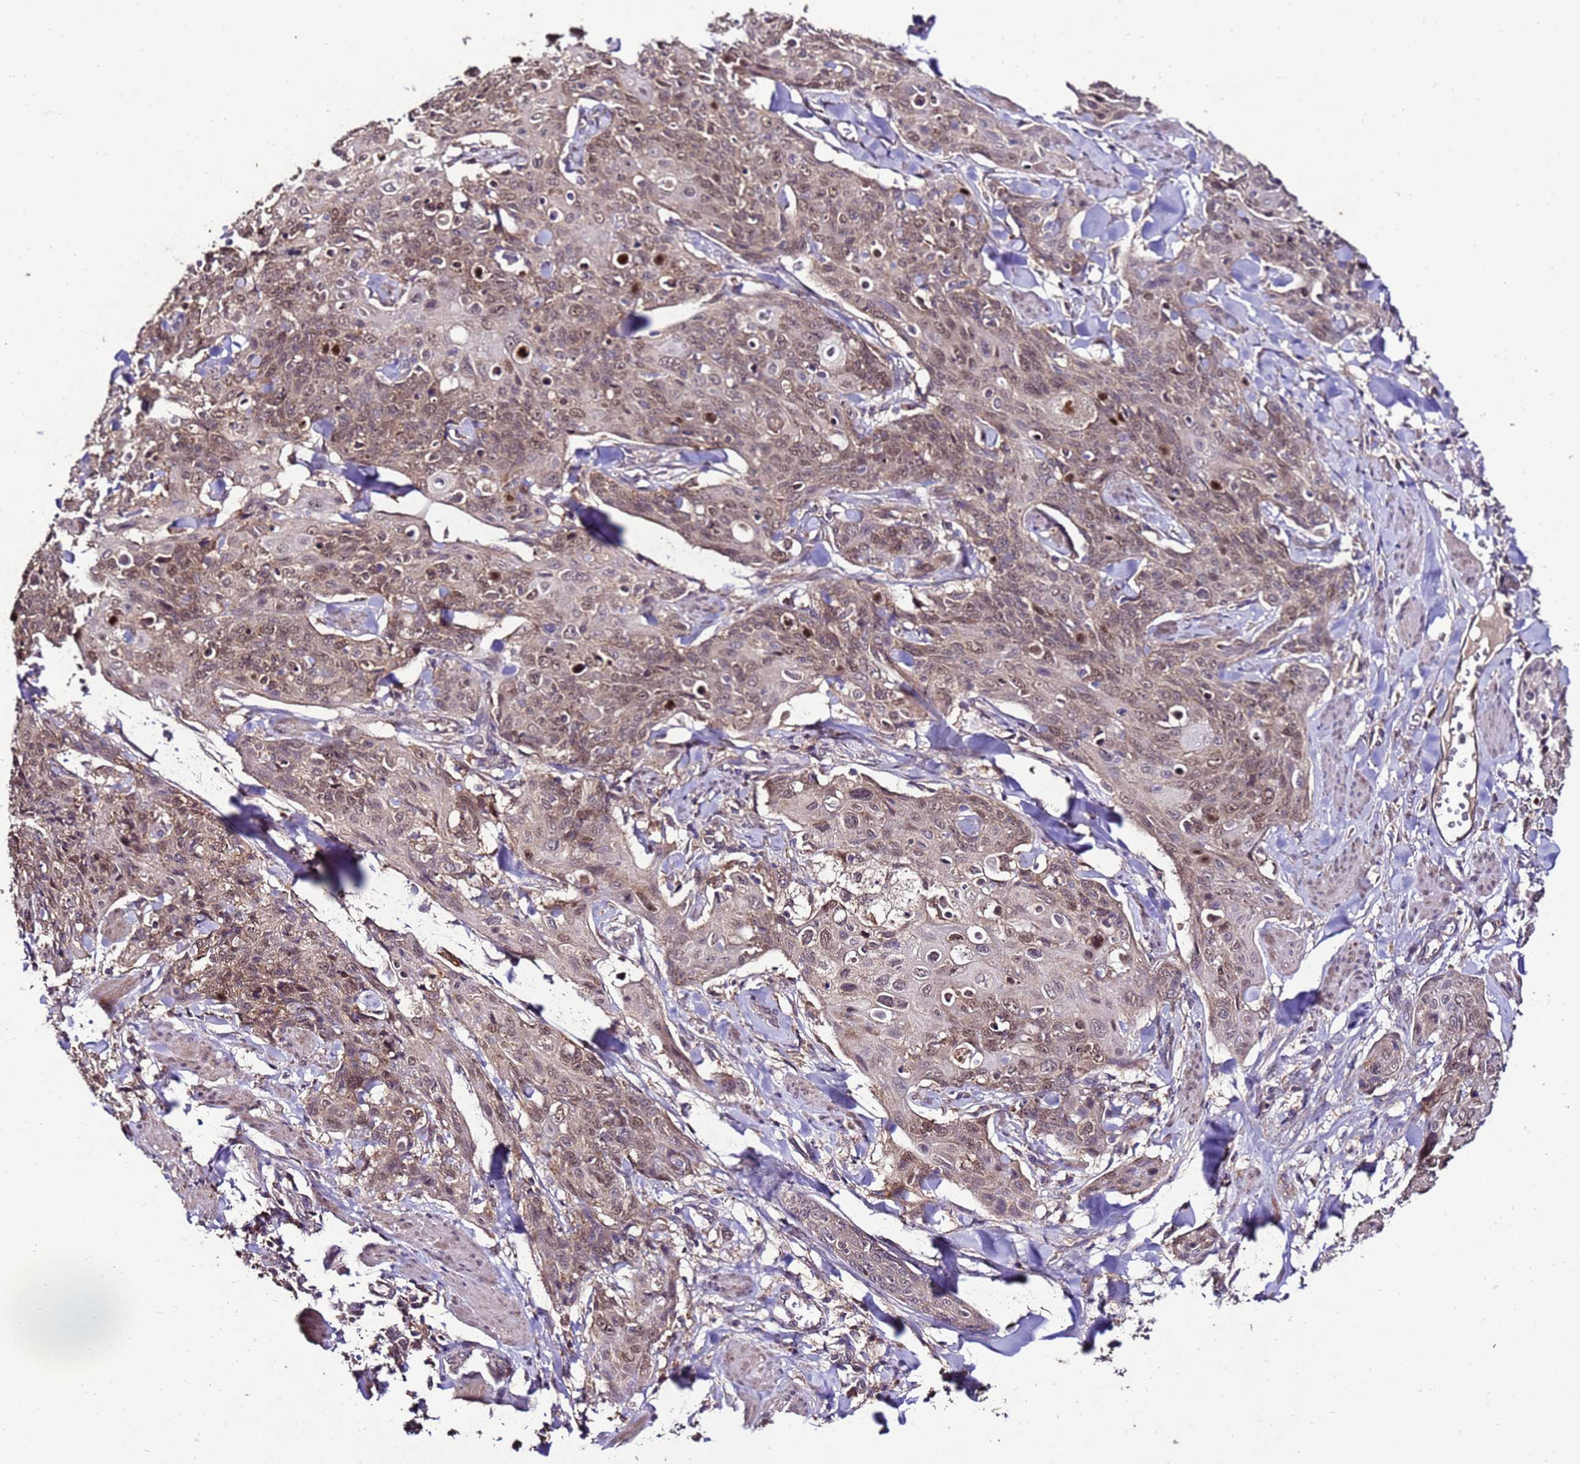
{"staining": {"intensity": "moderate", "quantity": ">75%", "location": "cytoplasmic/membranous,nuclear"}, "tissue": "skin cancer", "cell_type": "Tumor cells", "image_type": "cancer", "snomed": [{"axis": "morphology", "description": "Squamous cell carcinoma, NOS"}, {"axis": "topography", "description": "Skin"}, {"axis": "topography", "description": "Vulva"}], "caption": "Immunohistochemistry image of human skin squamous cell carcinoma stained for a protein (brown), which exhibits medium levels of moderate cytoplasmic/membranous and nuclear expression in approximately >75% of tumor cells.", "gene": "ZNF329", "patient": {"sex": "female", "age": 85}}